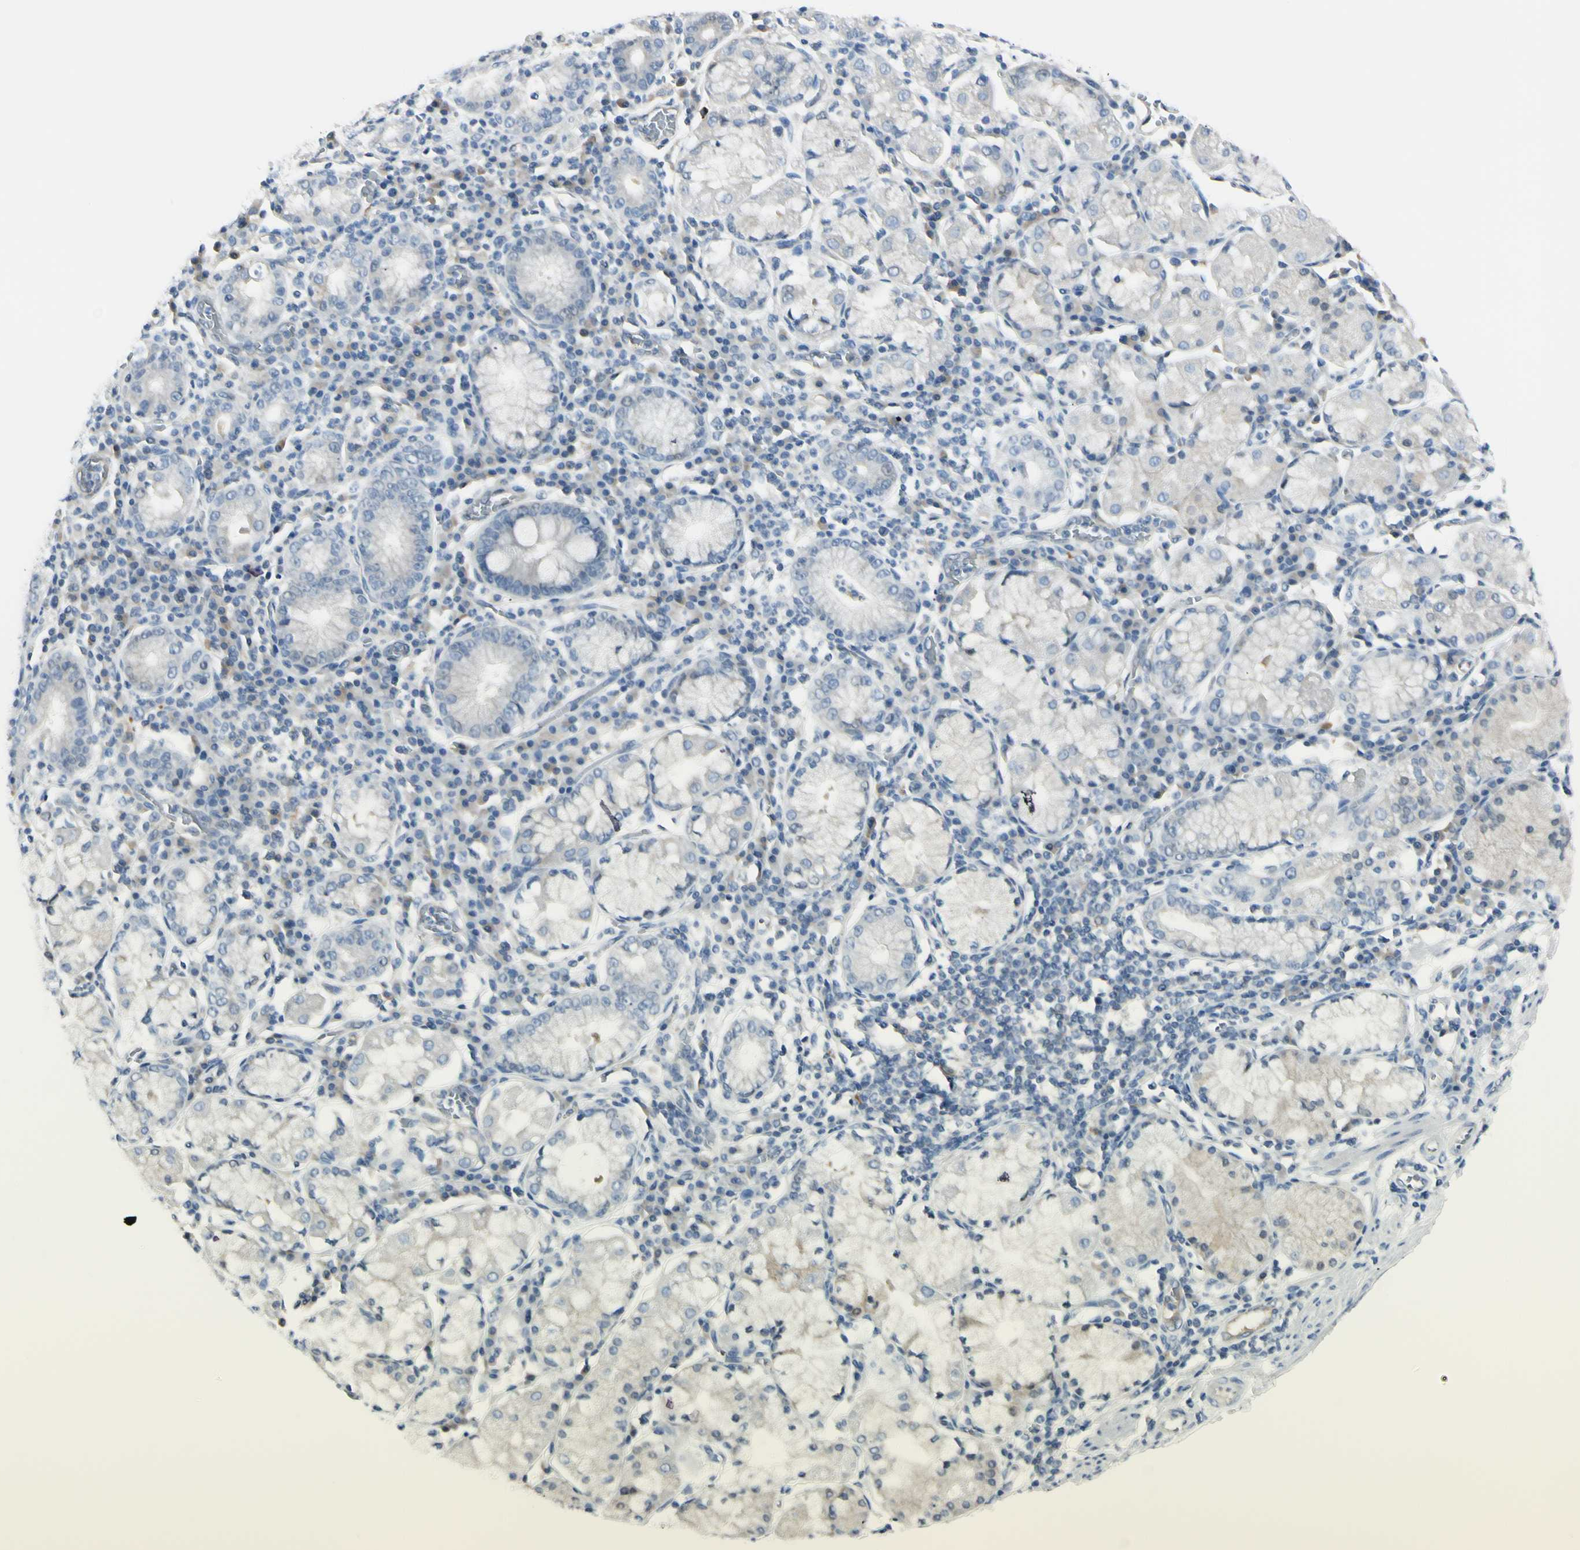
{"staining": {"intensity": "negative", "quantity": "none", "location": "none"}, "tissue": "stomach cancer", "cell_type": "Tumor cells", "image_type": "cancer", "snomed": [{"axis": "morphology", "description": "Adenocarcinoma, NOS"}, {"axis": "topography", "description": "Stomach"}], "caption": "The micrograph displays no staining of tumor cells in adenocarcinoma (stomach). The staining was performed using DAB (3,3'-diaminobenzidine) to visualize the protein expression in brown, while the nuclei were stained in blue with hematoxylin (Magnification: 20x).", "gene": "ASB9", "patient": {"sex": "male", "age": 82}}